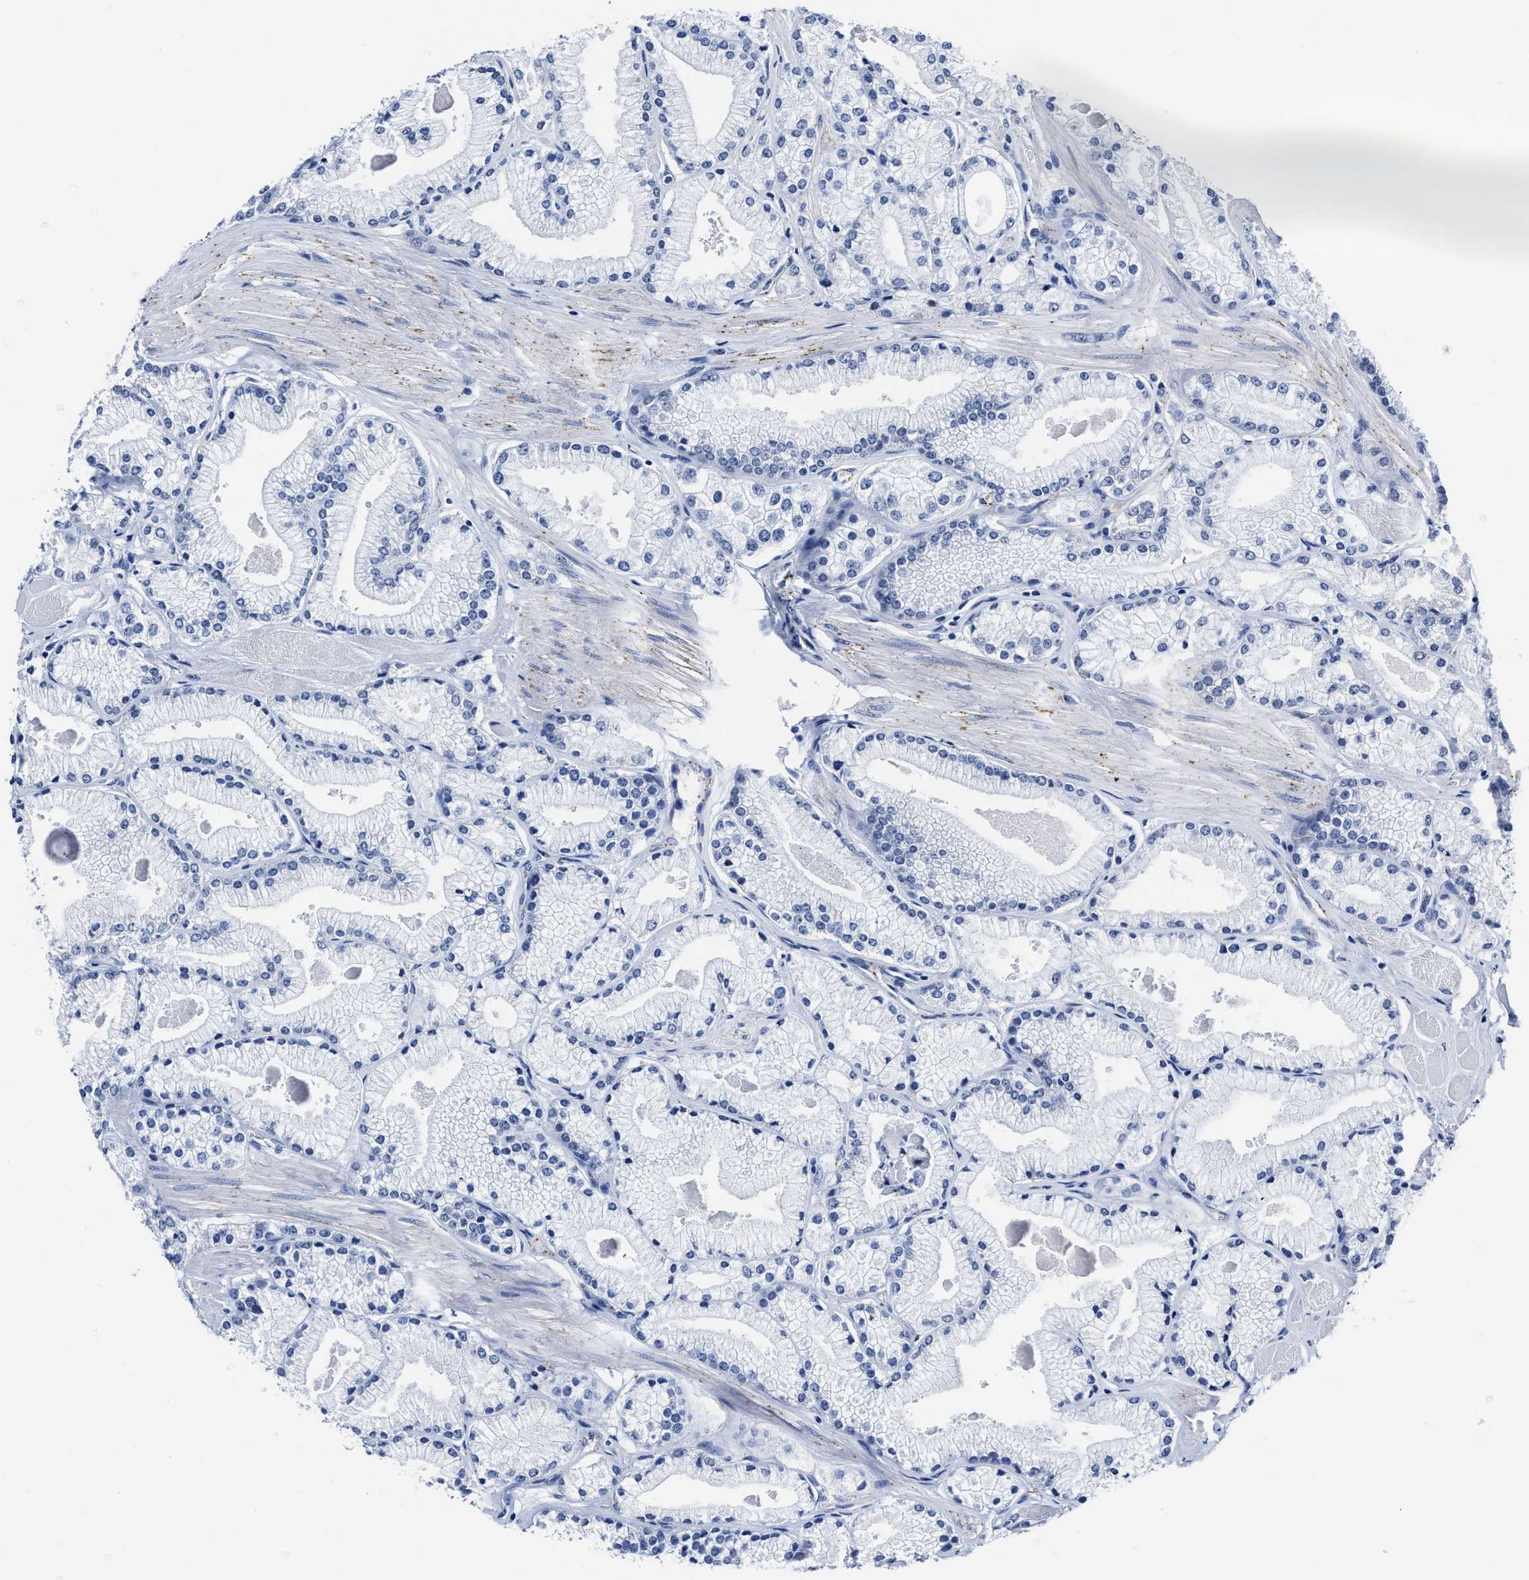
{"staining": {"intensity": "negative", "quantity": "none", "location": "none"}, "tissue": "prostate cancer", "cell_type": "Tumor cells", "image_type": "cancer", "snomed": [{"axis": "morphology", "description": "Adenocarcinoma, High grade"}, {"axis": "topography", "description": "Prostate"}], "caption": "Micrograph shows no significant protein positivity in tumor cells of adenocarcinoma (high-grade) (prostate).", "gene": "KCNMB3", "patient": {"sex": "male", "age": 50}}